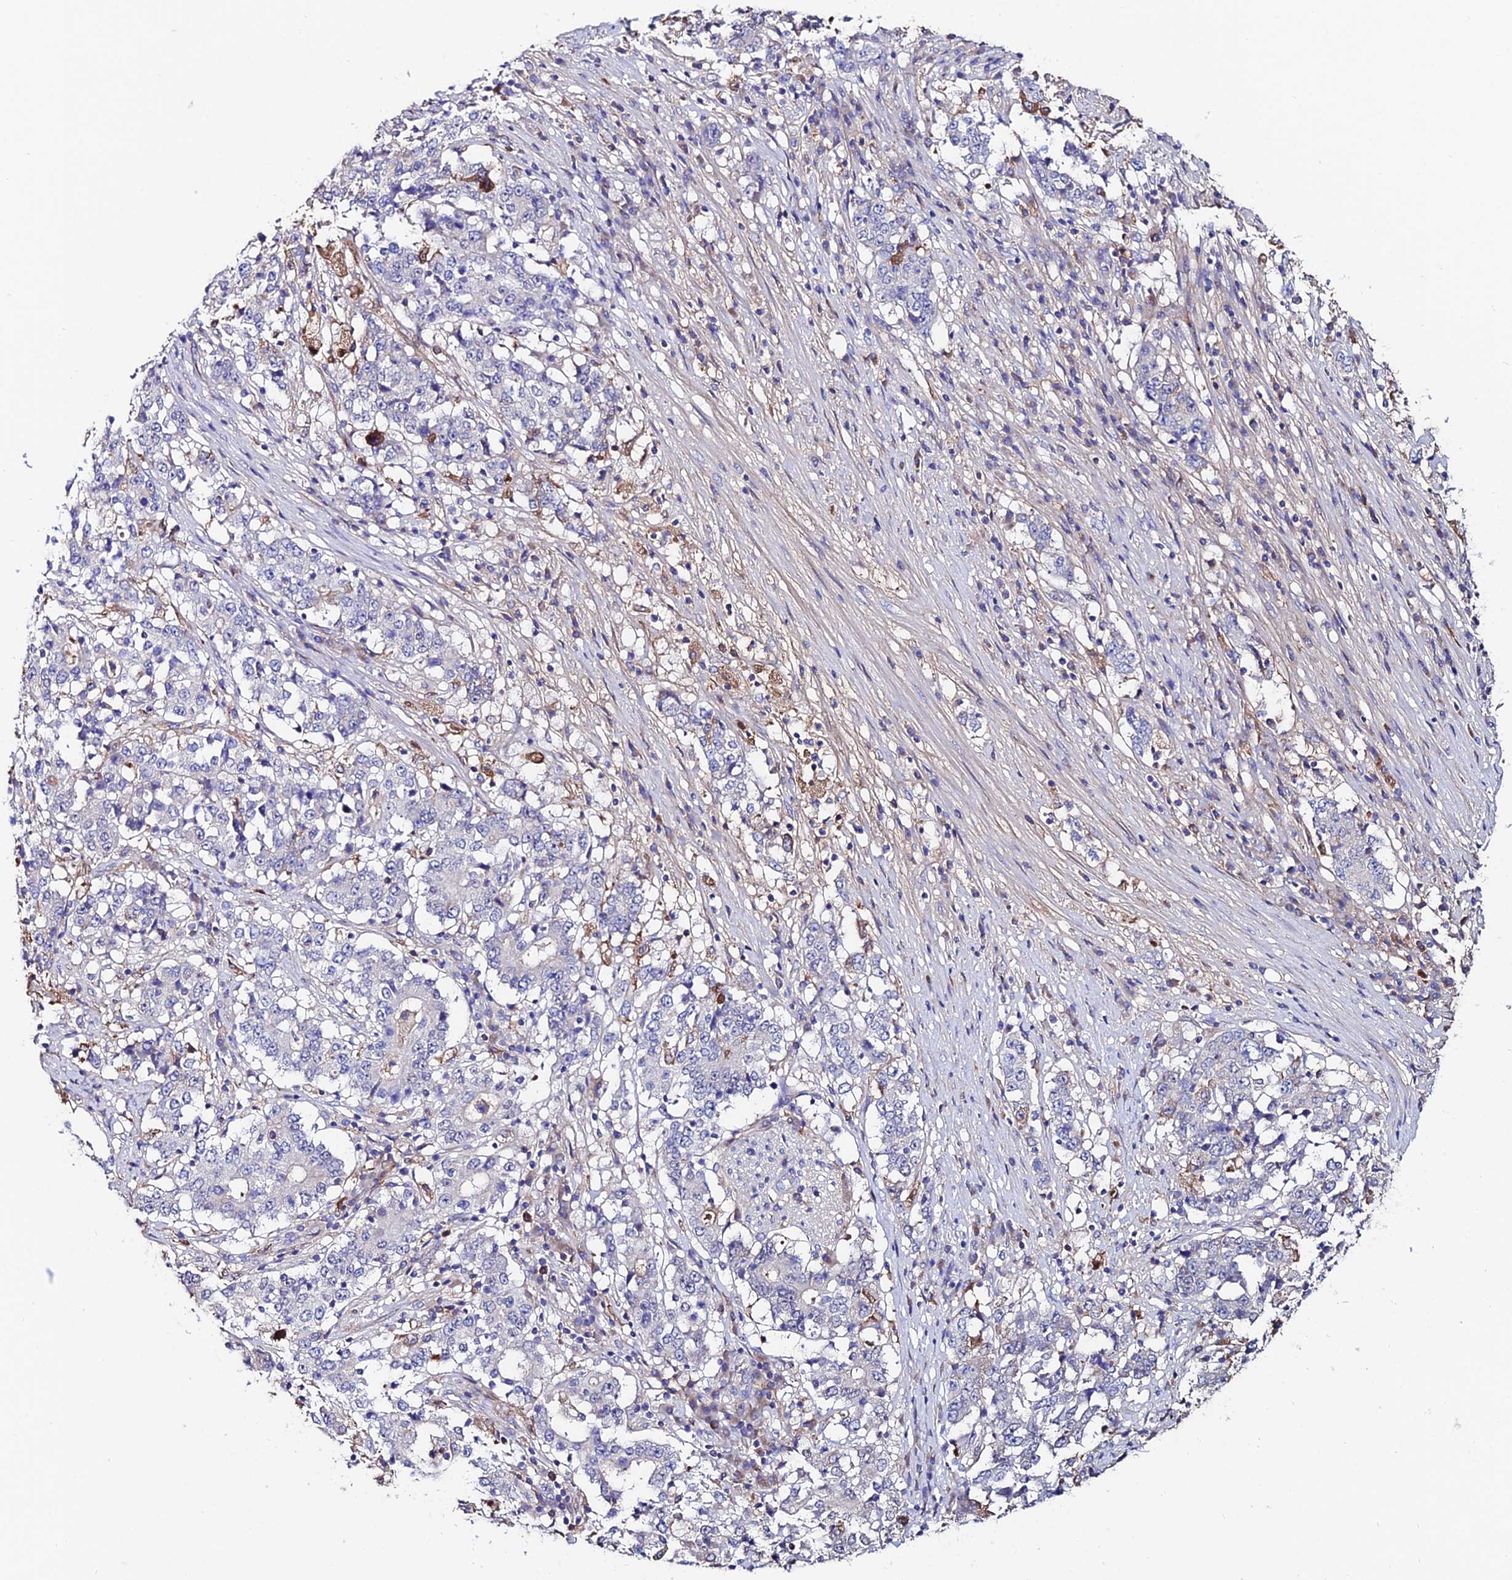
{"staining": {"intensity": "negative", "quantity": "none", "location": "none"}, "tissue": "stomach cancer", "cell_type": "Tumor cells", "image_type": "cancer", "snomed": [{"axis": "morphology", "description": "Adenocarcinoma, NOS"}, {"axis": "topography", "description": "Stomach"}], "caption": "Immunohistochemistry (IHC) image of human adenocarcinoma (stomach) stained for a protein (brown), which displays no positivity in tumor cells.", "gene": "SLC25A16", "patient": {"sex": "male", "age": 59}}